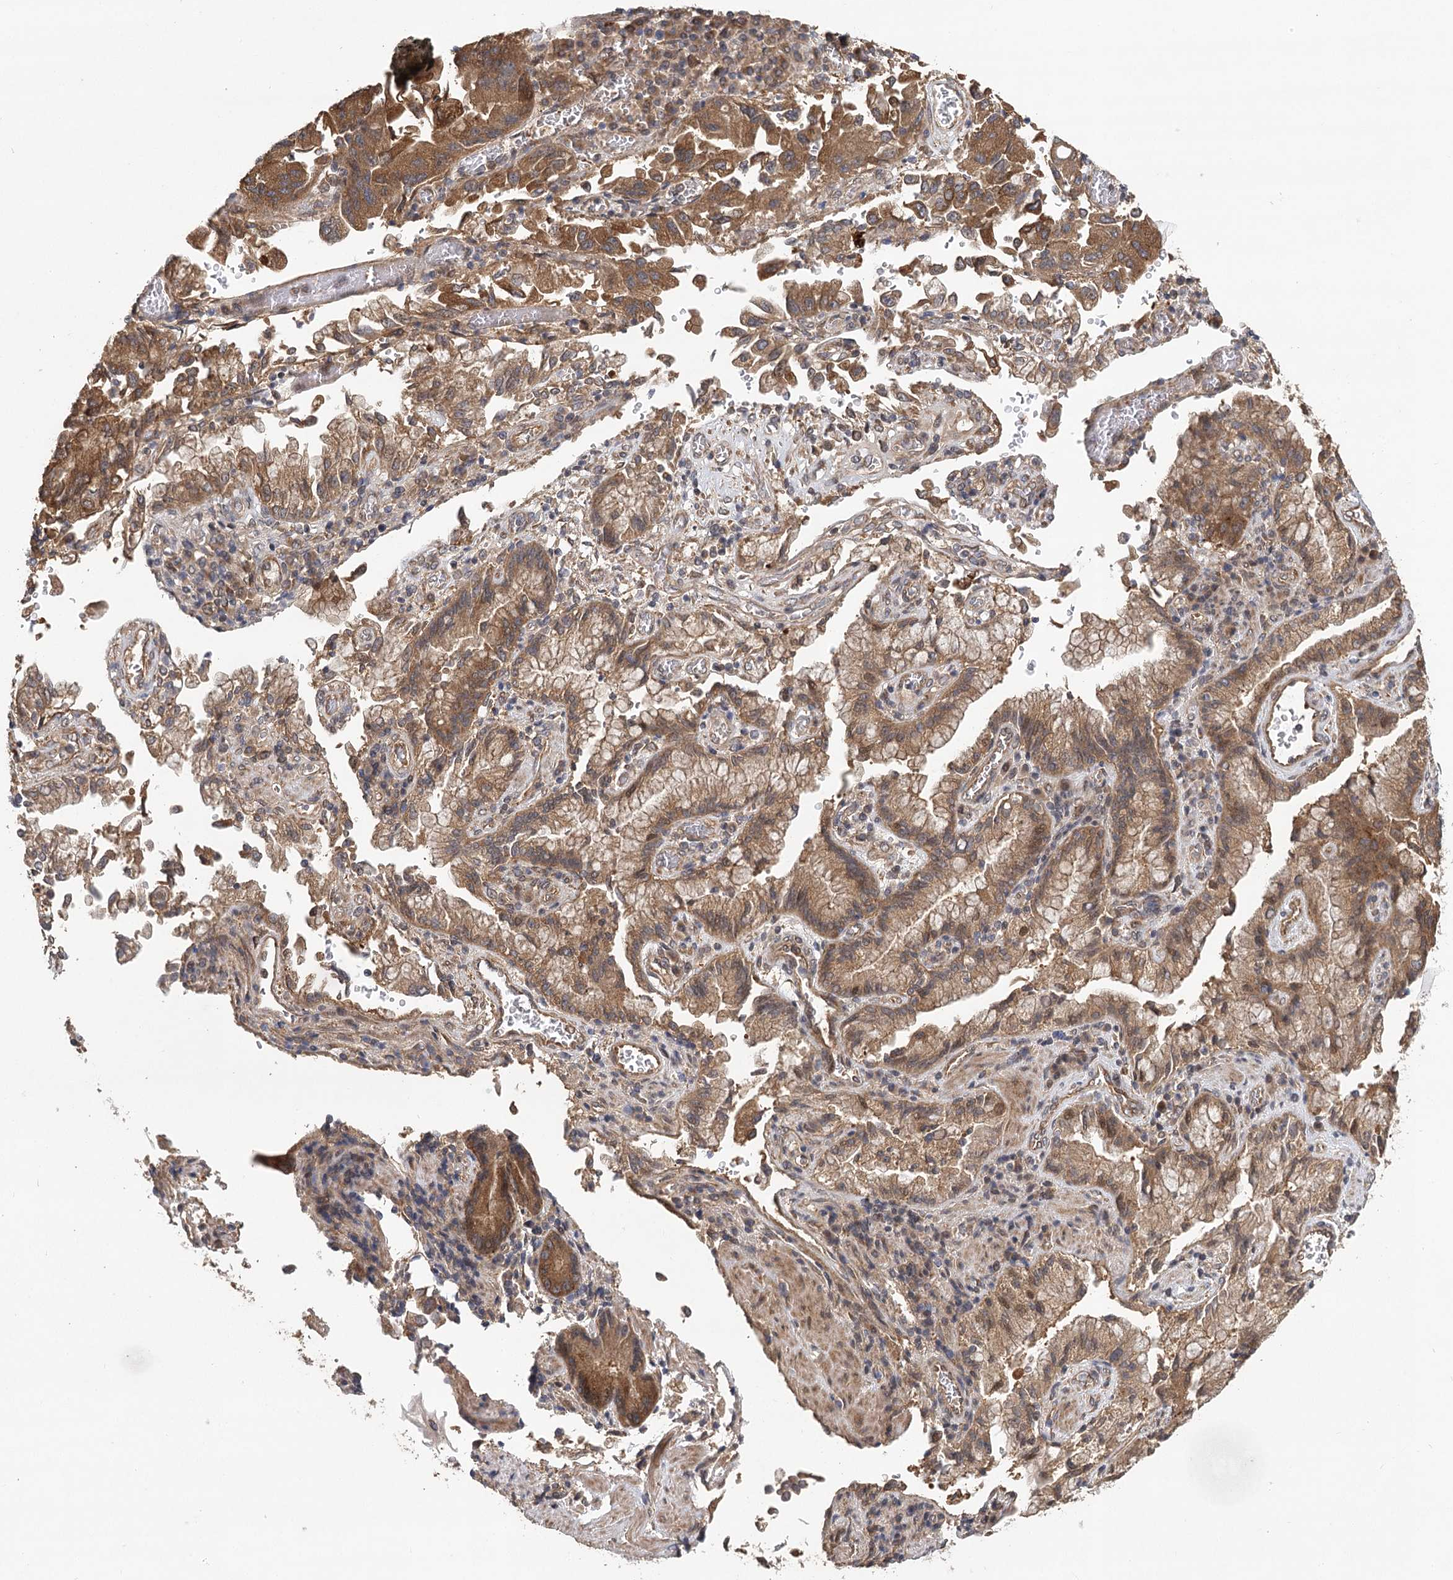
{"staining": {"intensity": "moderate", "quantity": ">75%", "location": "cytoplasmic/membranous"}, "tissue": "stomach cancer", "cell_type": "Tumor cells", "image_type": "cancer", "snomed": [{"axis": "morphology", "description": "Adenocarcinoma, NOS"}, {"axis": "topography", "description": "Stomach"}], "caption": "A medium amount of moderate cytoplasmic/membranous staining is appreciated in approximately >75% of tumor cells in stomach cancer tissue. The protein is stained brown, and the nuclei are stained in blue (DAB (3,3'-diaminobenzidine) IHC with brightfield microscopy, high magnification).", "gene": "LSS", "patient": {"sex": "male", "age": 62}}